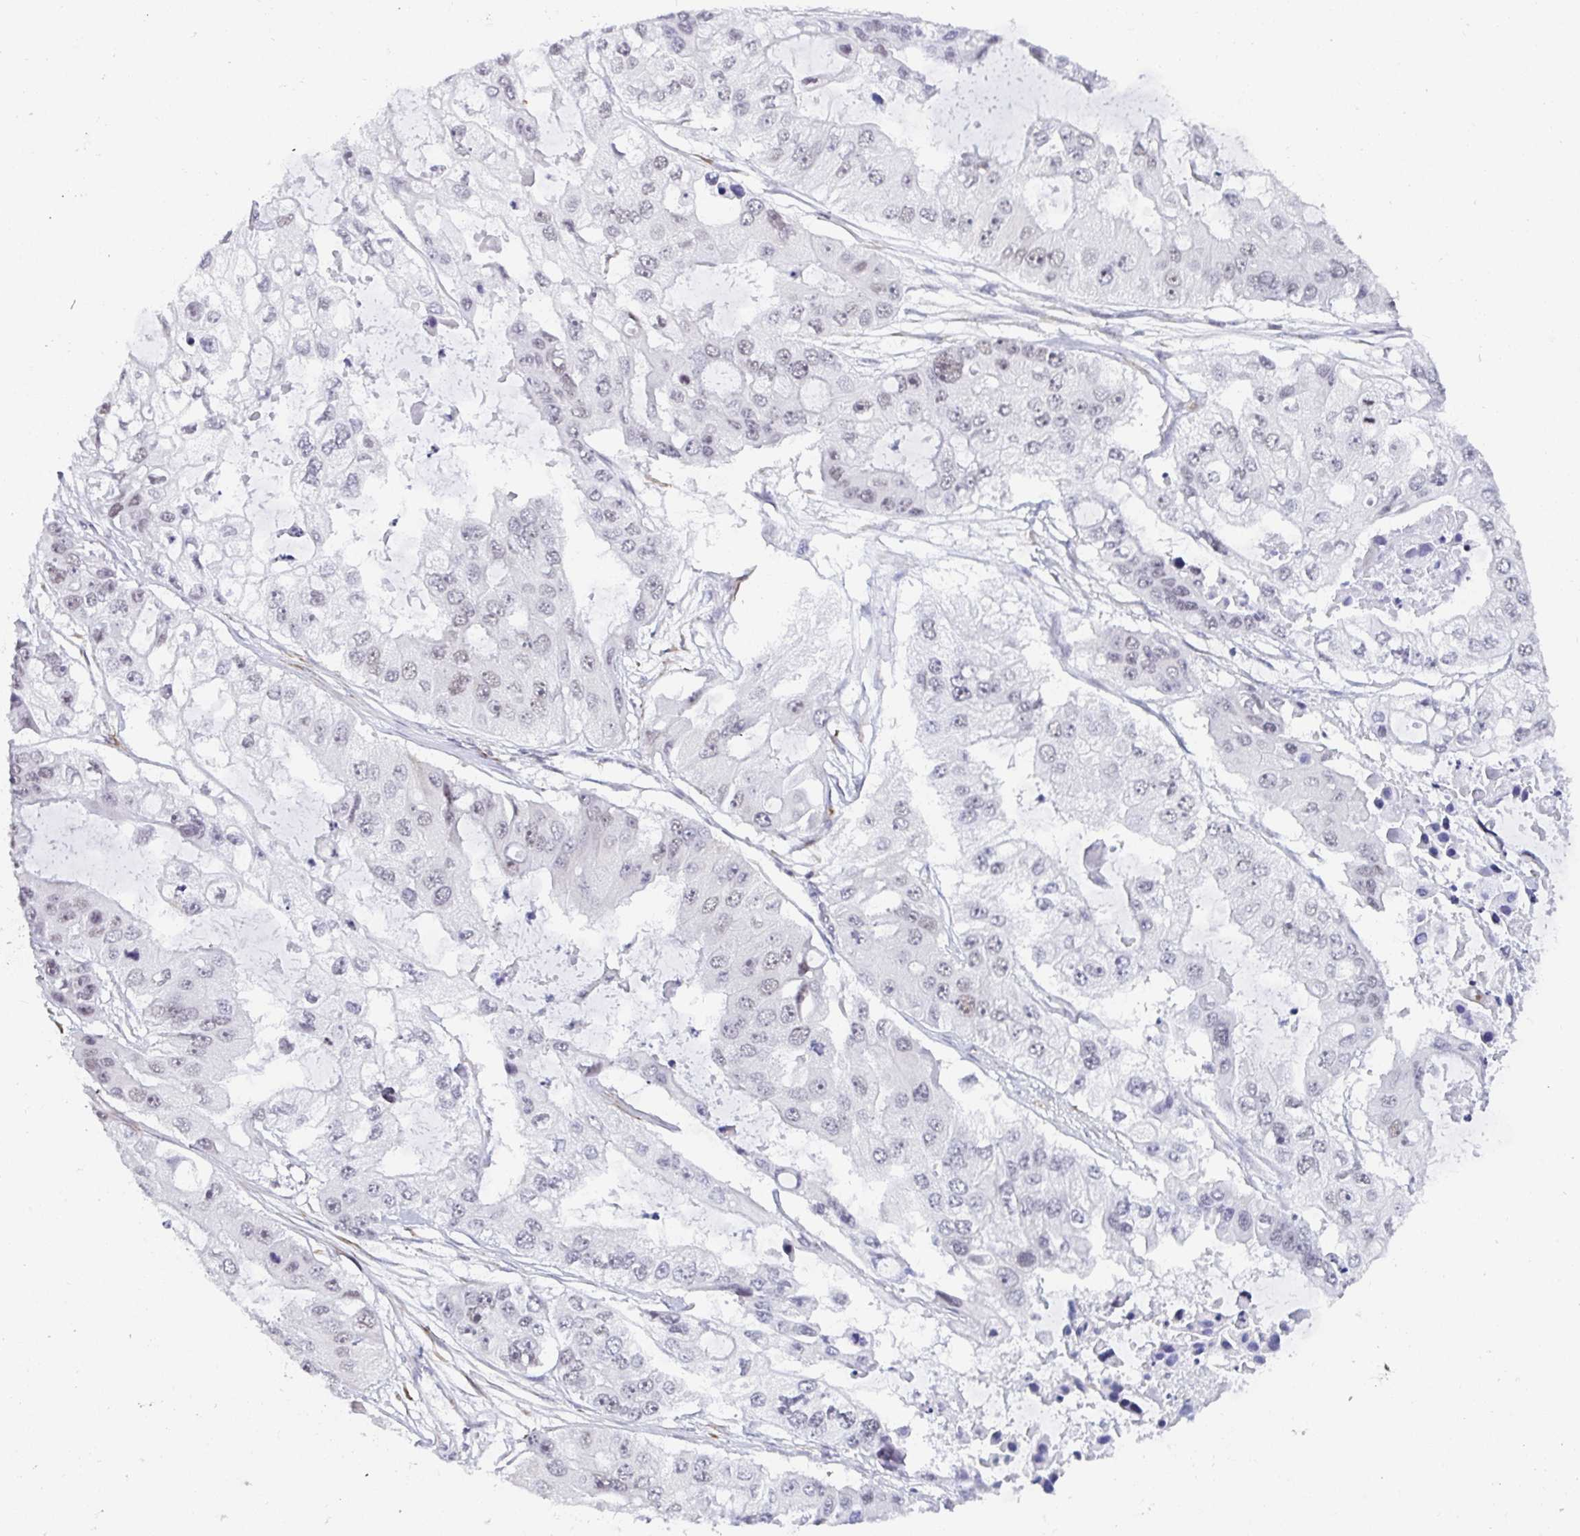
{"staining": {"intensity": "weak", "quantity": "<25%", "location": "nuclear"}, "tissue": "ovarian cancer", "cell_type": "Tumor cells", "image_type": "cancer", "snomed": [{"axis": "morphology", "description": "Cystadenocarcinoma, serous, NOS"}, {"axis": "topography", "description": "Ovary"}], "caption": "This is an immunohistochemistry micrograph of human ovarian serous cystadenocarcinoma. There is no expression in tumor cells.", "gene": "WDR72", "patient": {"sex": "female", "age": 56}}